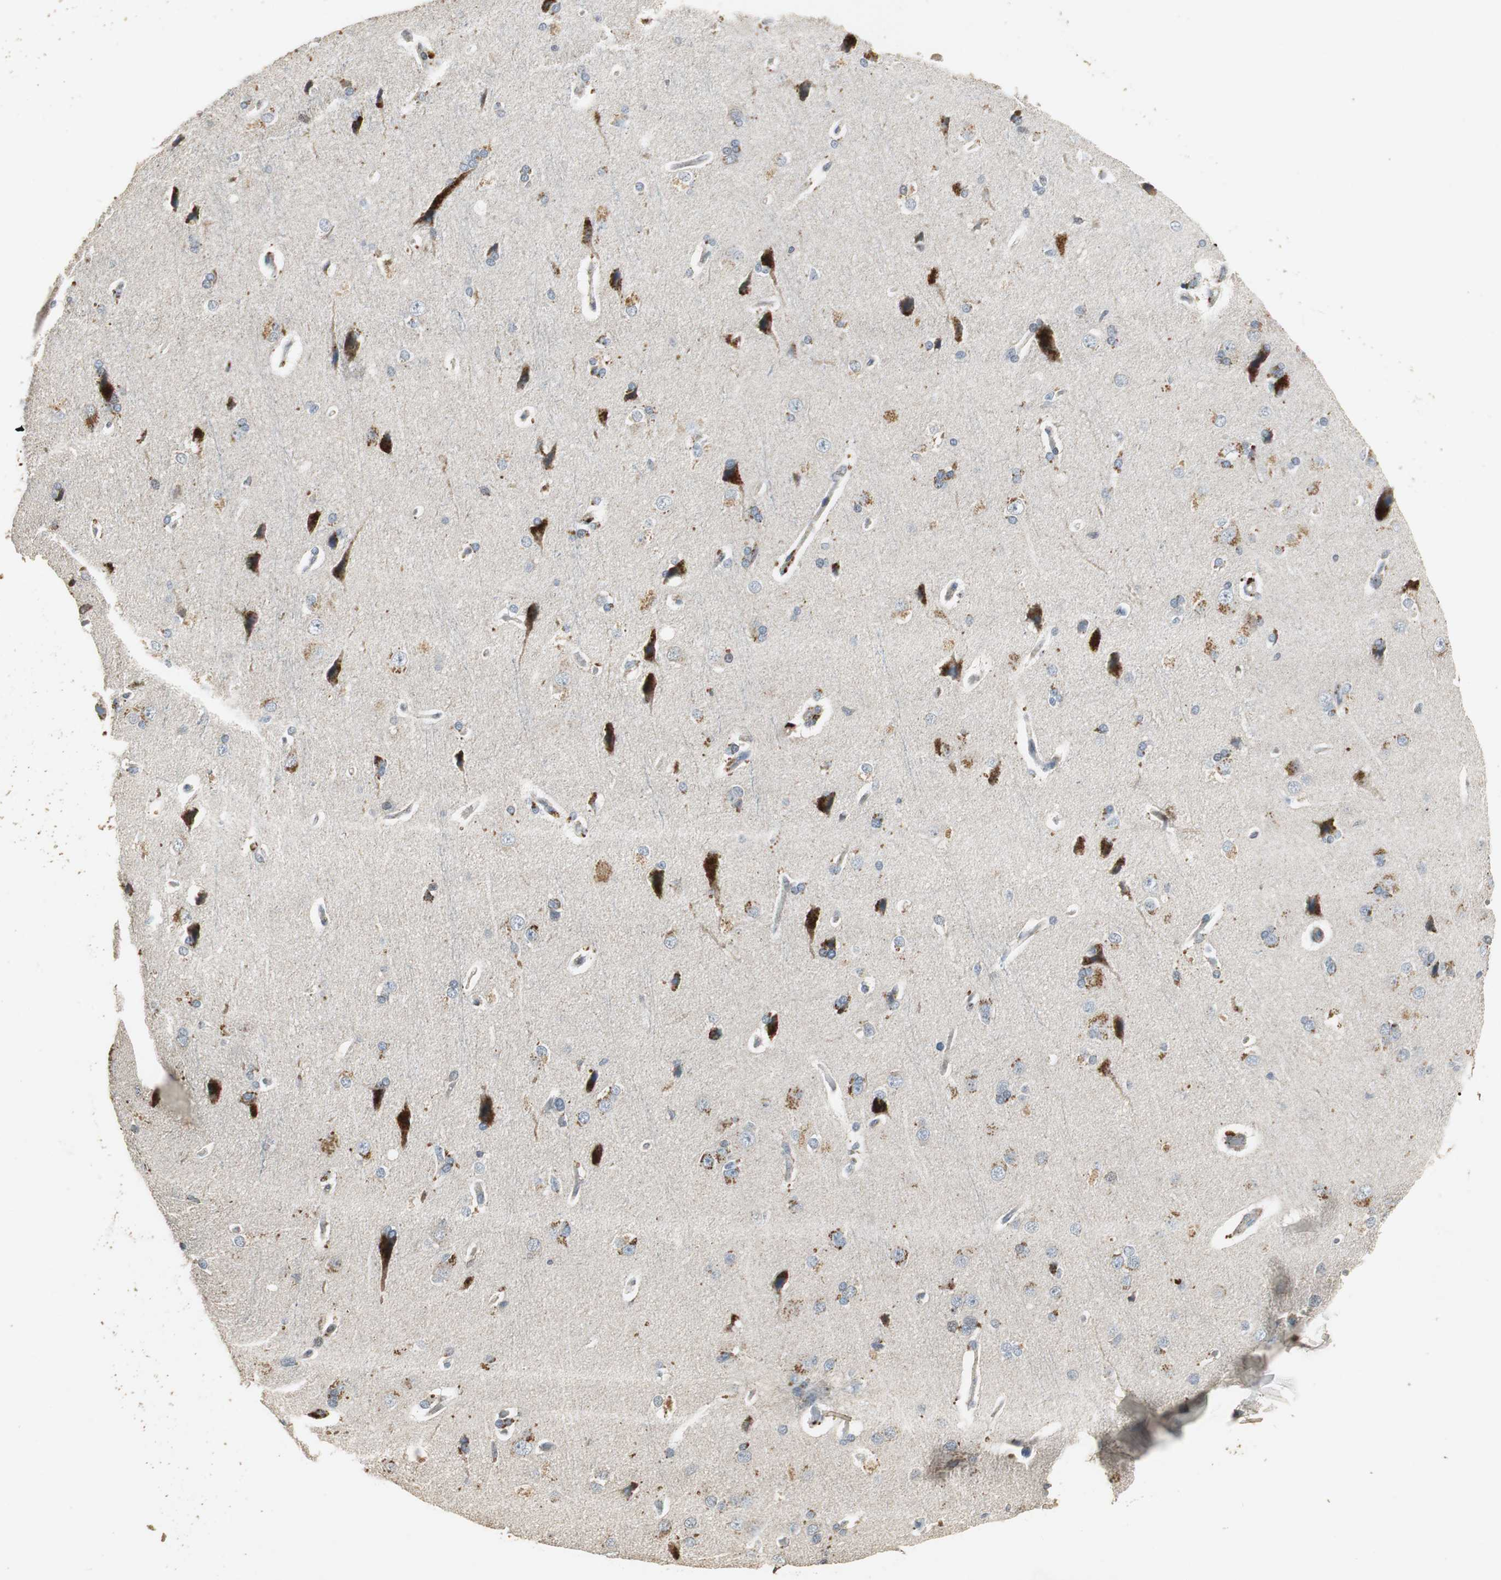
{"staining": {"intensity": "moderate", "quantity": "25%-75%", "location": "cytoplasmic/membranous"}, "tissue": "cerebral cortex", "cell_type": "Endothelial cells", "image_type": "normal", "snomed": [{"axis": "morphology", "description": "Normal tissue, NOS"}, {"axis": "topography", "description": "Cerebral cortex"}], "caption": "Cerebral cortex stained with a brown dye demonstrates moderate cytoplasmic/membranous positive staining in approximately 25%-75% of endothelial cells.", "gene": "DNAJB4", "patient": {"sex": "male", "age": 62}}